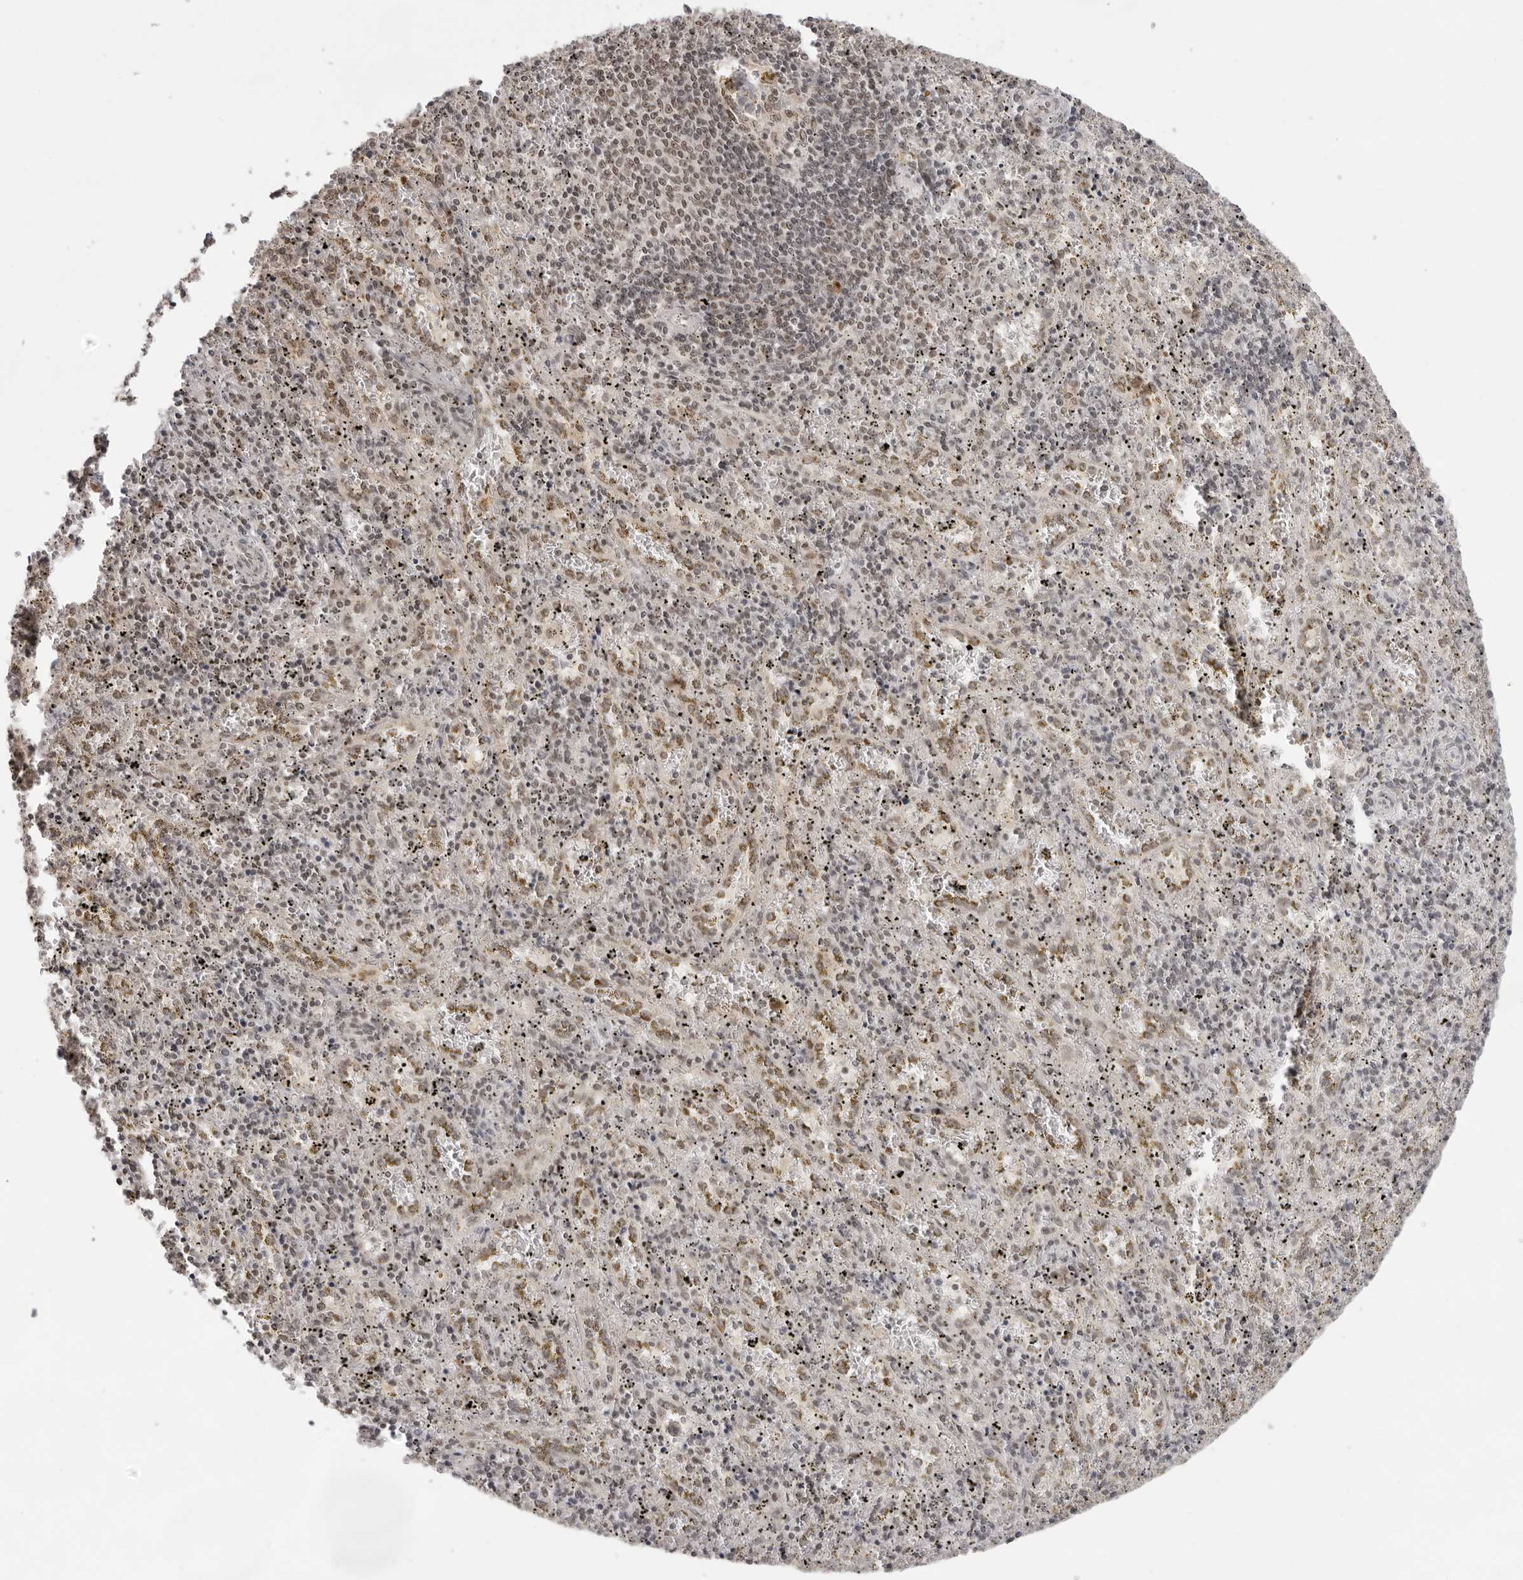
{"staining": {"intensity": "weak", "quantity": "<25%", "location": "nuclear"}, "tissue": "spleen", "cell_type": "Cells in red pulp", "image_type": "normal", "snomed": [{"axis": "morphology", "description": "Normal tissue, NOS"}, {"axis": "topography", "description": "Spleen"}], "caption": "DAB immunohistochemical staining of benign spleen displays no significant expression in cells in red pulp. (DAB immunohistochemistry (IHC), high magnification).", "gene": "EXOSC10", "patient": {"sex": "male", "age": 11}}